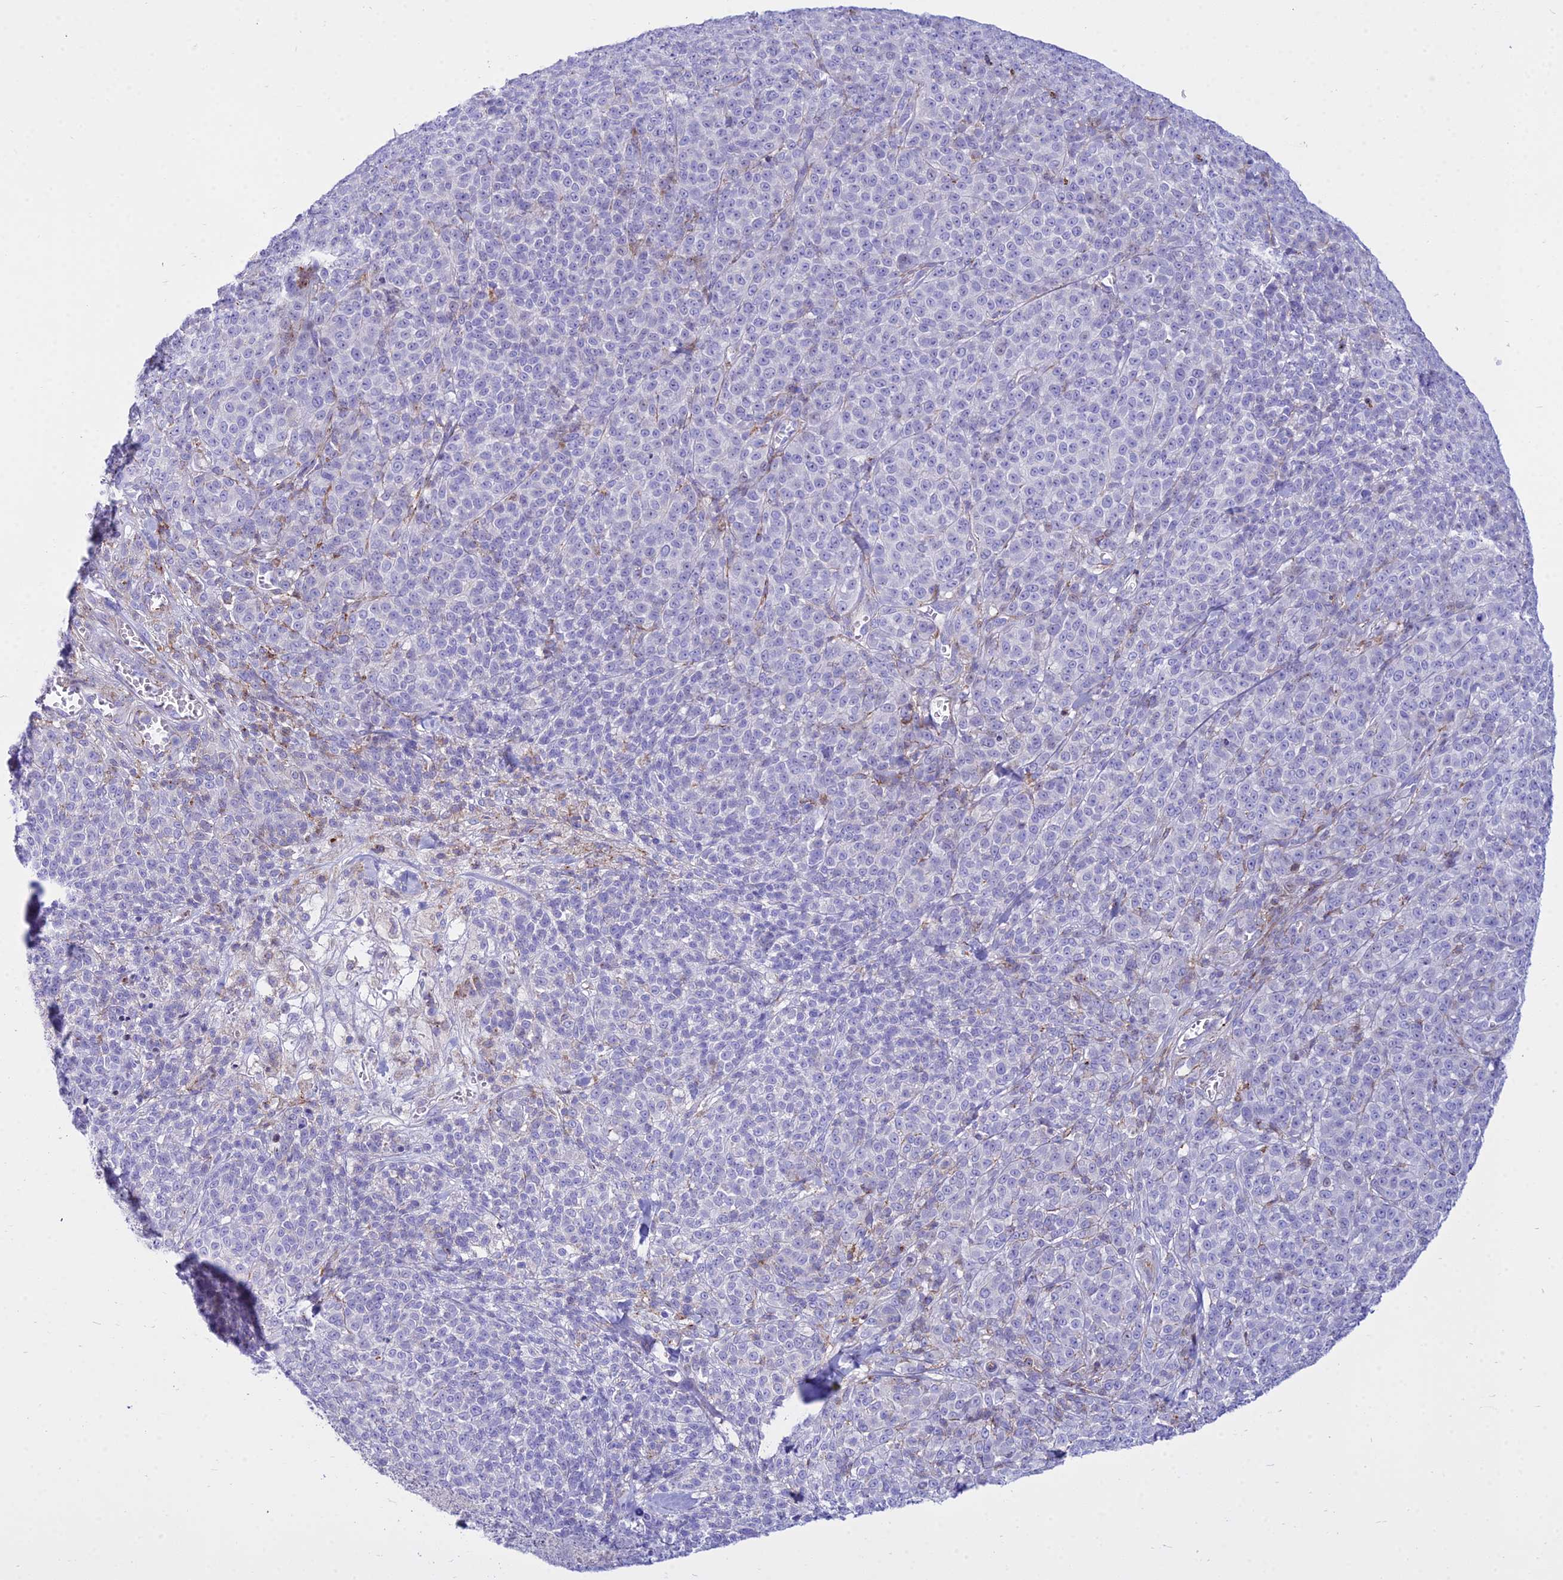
{"staining": {"intensity": "negative", "quantity": "none", "location": "none"}, "tissue": "melanoma", "cell_type": "Tumor cells", "image_type": "cancer", "snomed": [{"axis": "morphology", "description": "Normal tissue, NOS"}, {"axis": "morphology", "description": "Malignant melanoma, NOS"}, {"axis": "topography", "description": "Skin"}], "caption": "Melanoma was stained to show a protein in brown. There is no significant positivity in tumor cells.", "gene": "DLX1", "patient": {"sex": "female", "age": 34}}